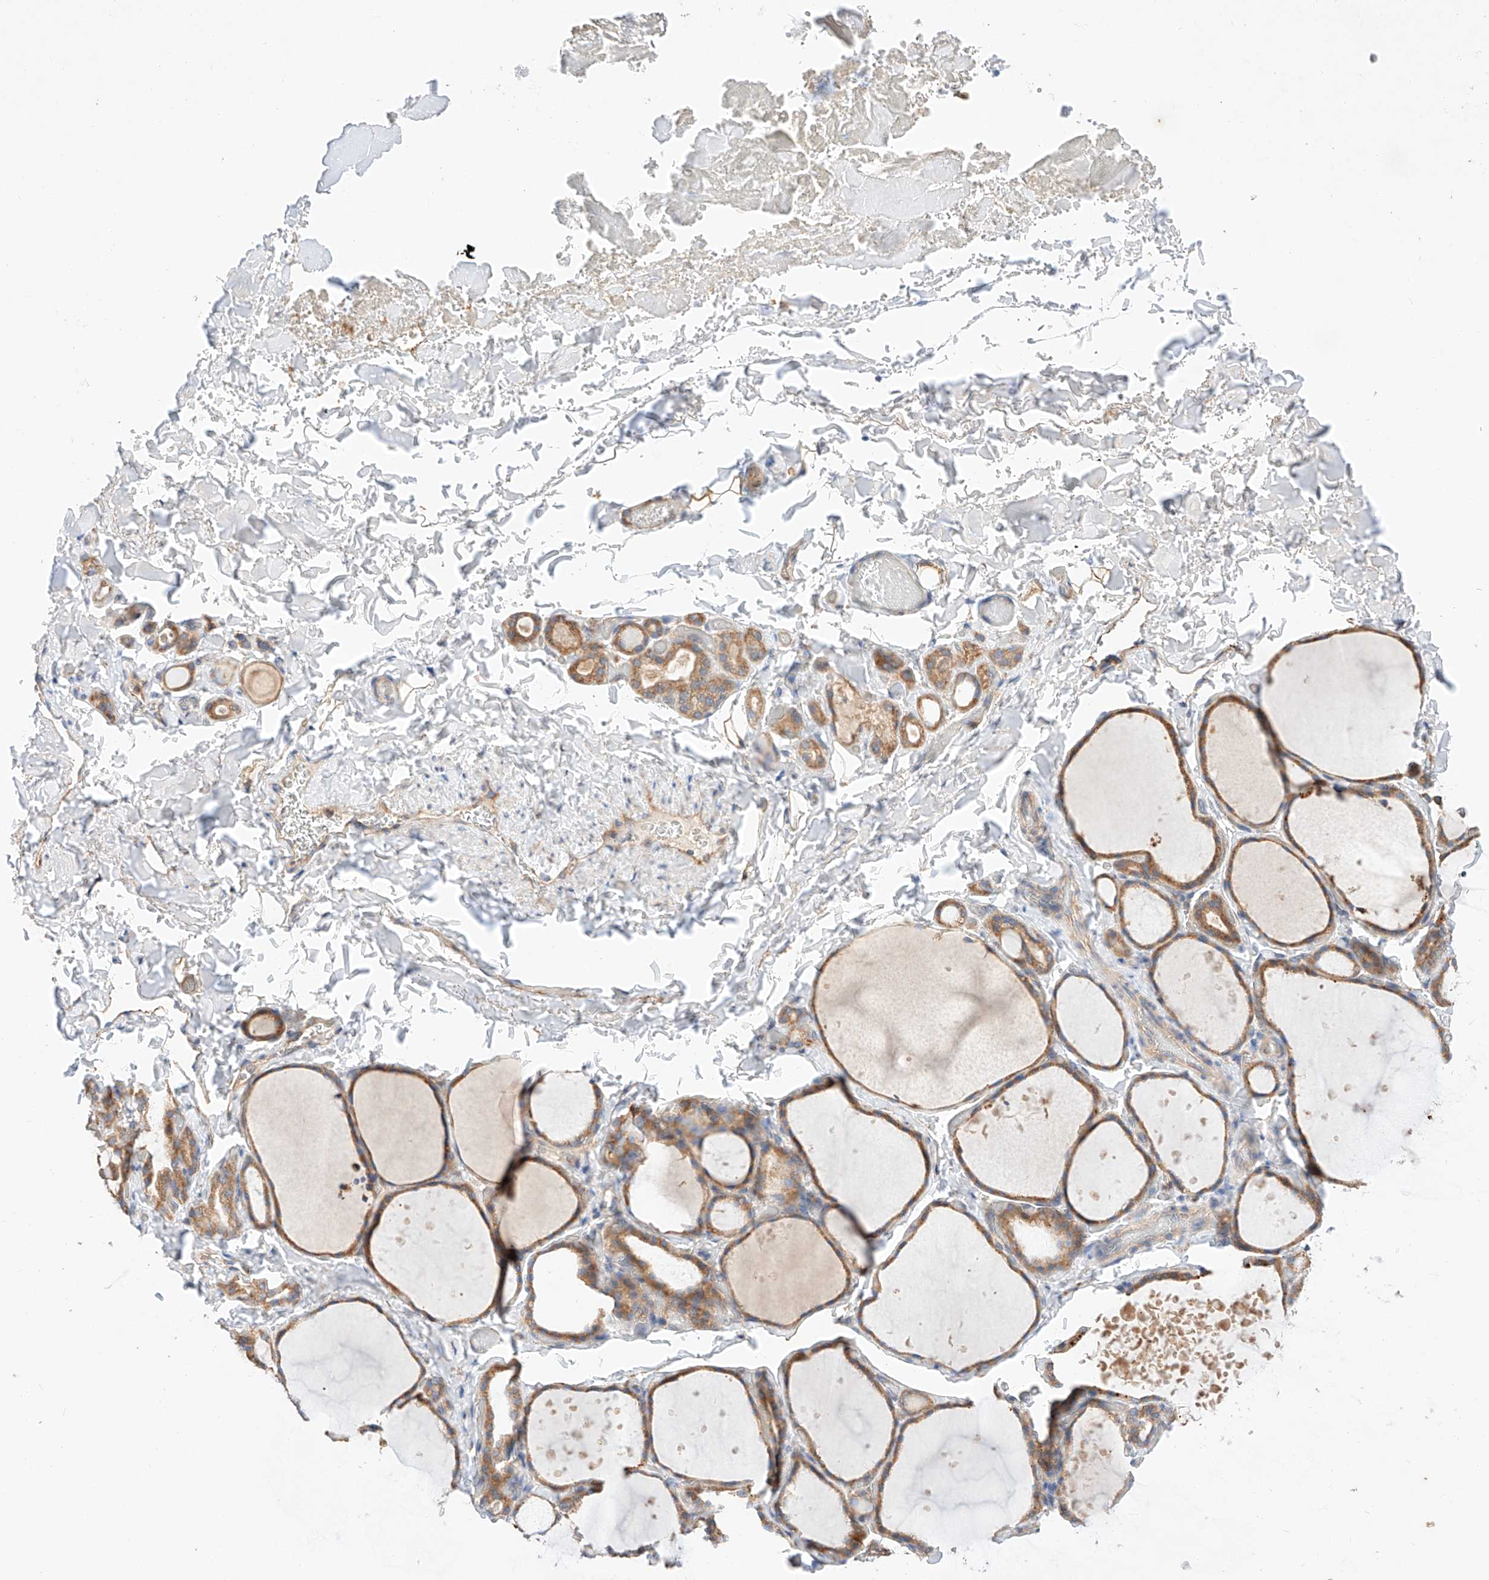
{"staining": {"intensity": "moderate", "quantity": ">75%", "location": "cytoplasmic/membranous"}, "tissue": "thyroid gland", "cell_type": "Glandular cells", "image_type": "normal", "snomed": [{"axis": "morphology", "description": "Normal tissue, NOS"}, {"axis": "topography", "description": "Thyroid gland"}], "caption": "Immunohistochemistry (DAB (3,3'-diaminobenzidine)) staining of benign human thyroid gland exhibits moderate cytoplasmic/membranous protein positivity in about >75% of glandular cells. (IHC, brightfield microscopy, high magnification).", "gene": "C6orf118", "patient": {"sex": "female", "age": 44}}